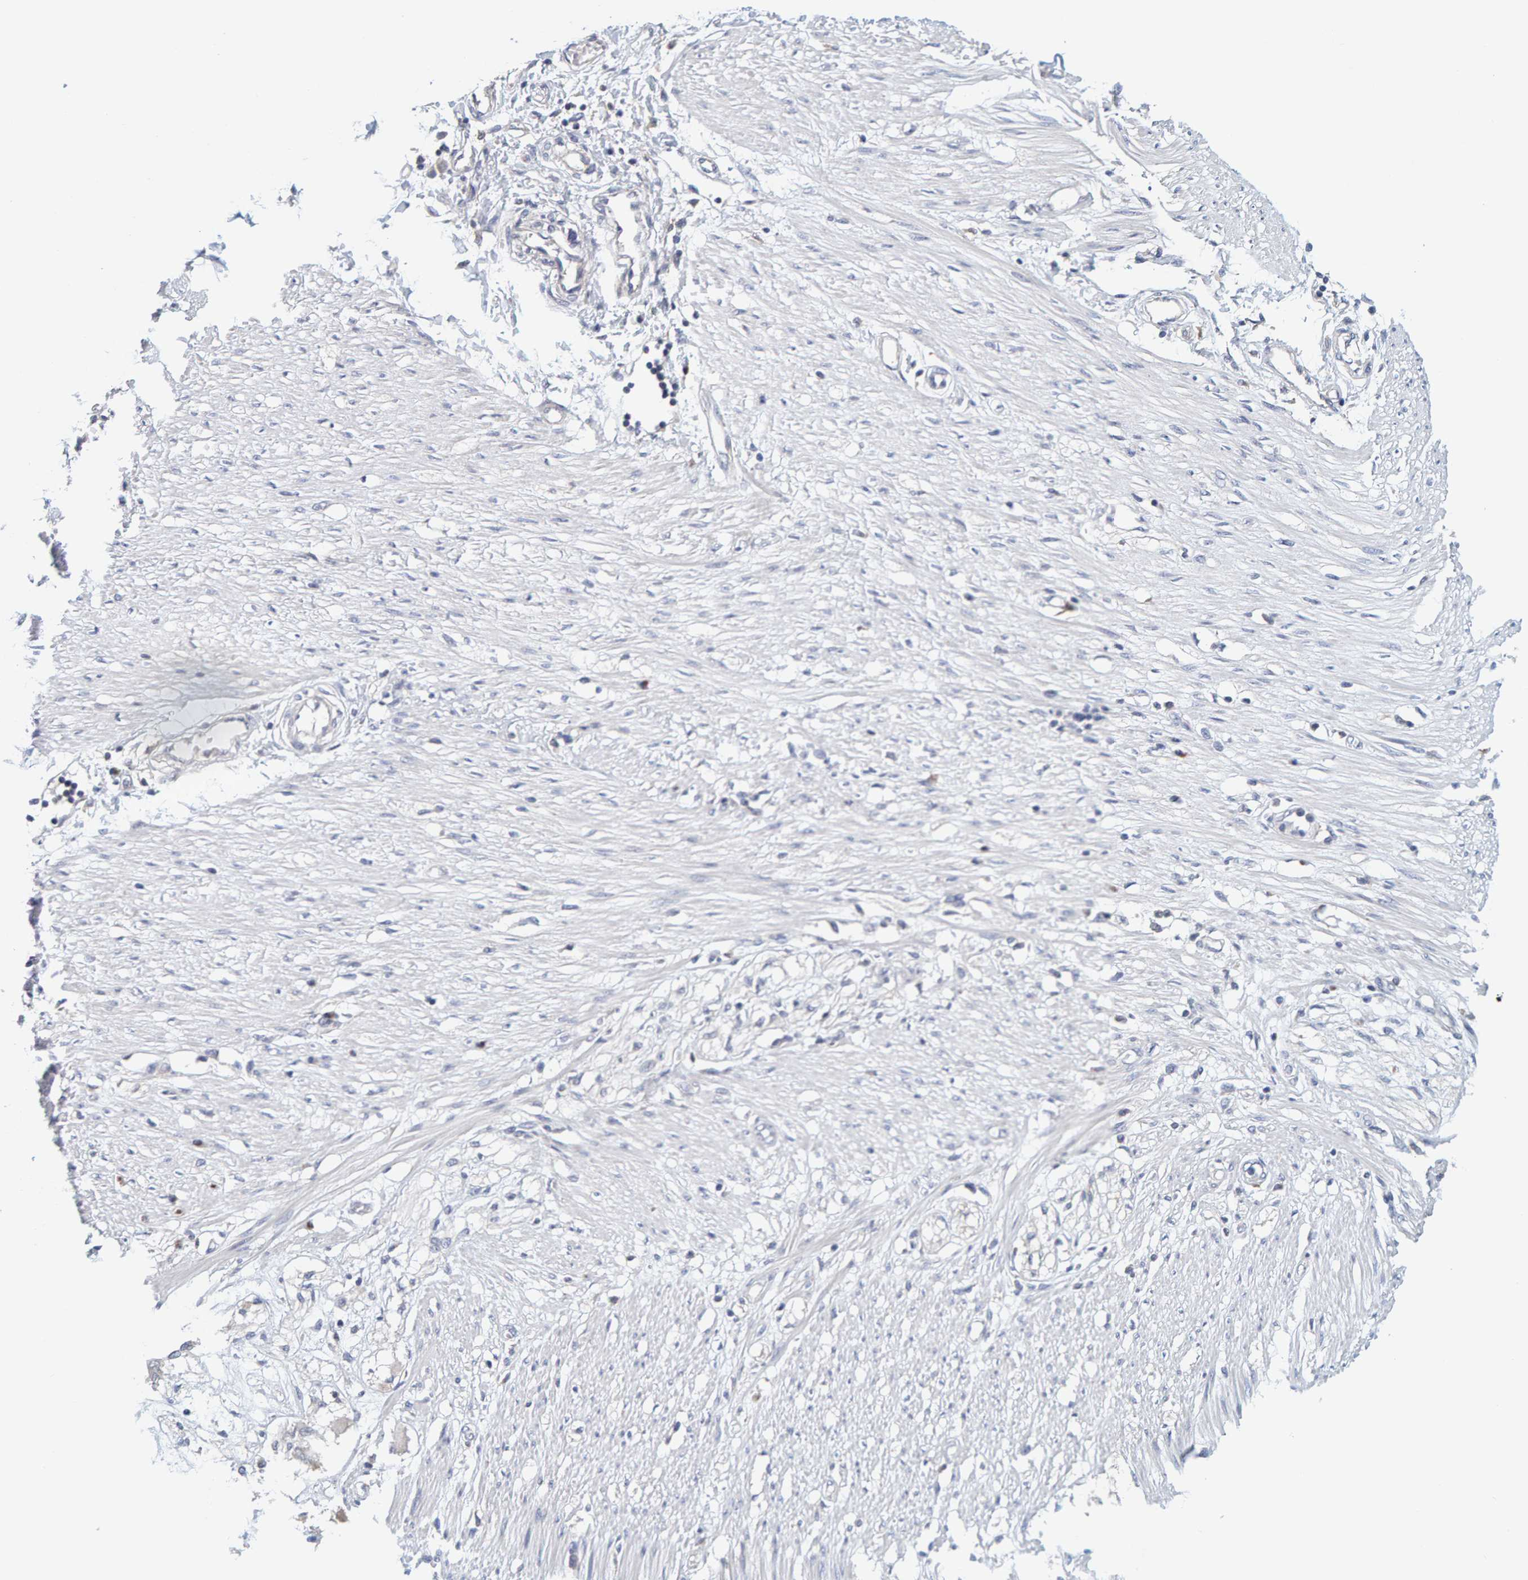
{"staining": {"intensity": "negative", "quantity": "none", "location": "none"}, "tissue": "soft tissue", "cell_type": "Fibroblasts", "image_type": "normal", "snomed": [{"axis": "morphology", "description": "Normal tissue, NOS"}, {"axis": "morphology", "description": "Adenocarcinoma, NOS"}, {"axis": "topography", "description": "Colon"}, {"axis": "topography", "description": "Peripheral nerve tissue"}], "caption": "High magnification brightfield microscopy of benign soft tissue stained with DAB (brown) and counterstained with hematoxylin (blue): fibroblasts show no significant expression. (DAB (3,3'-diaminobenzidine) IHC visualized using brightfield microscopy, high magnification).", "gene": "SGPL1", "patient": {"sex": "male", "age": 14}}